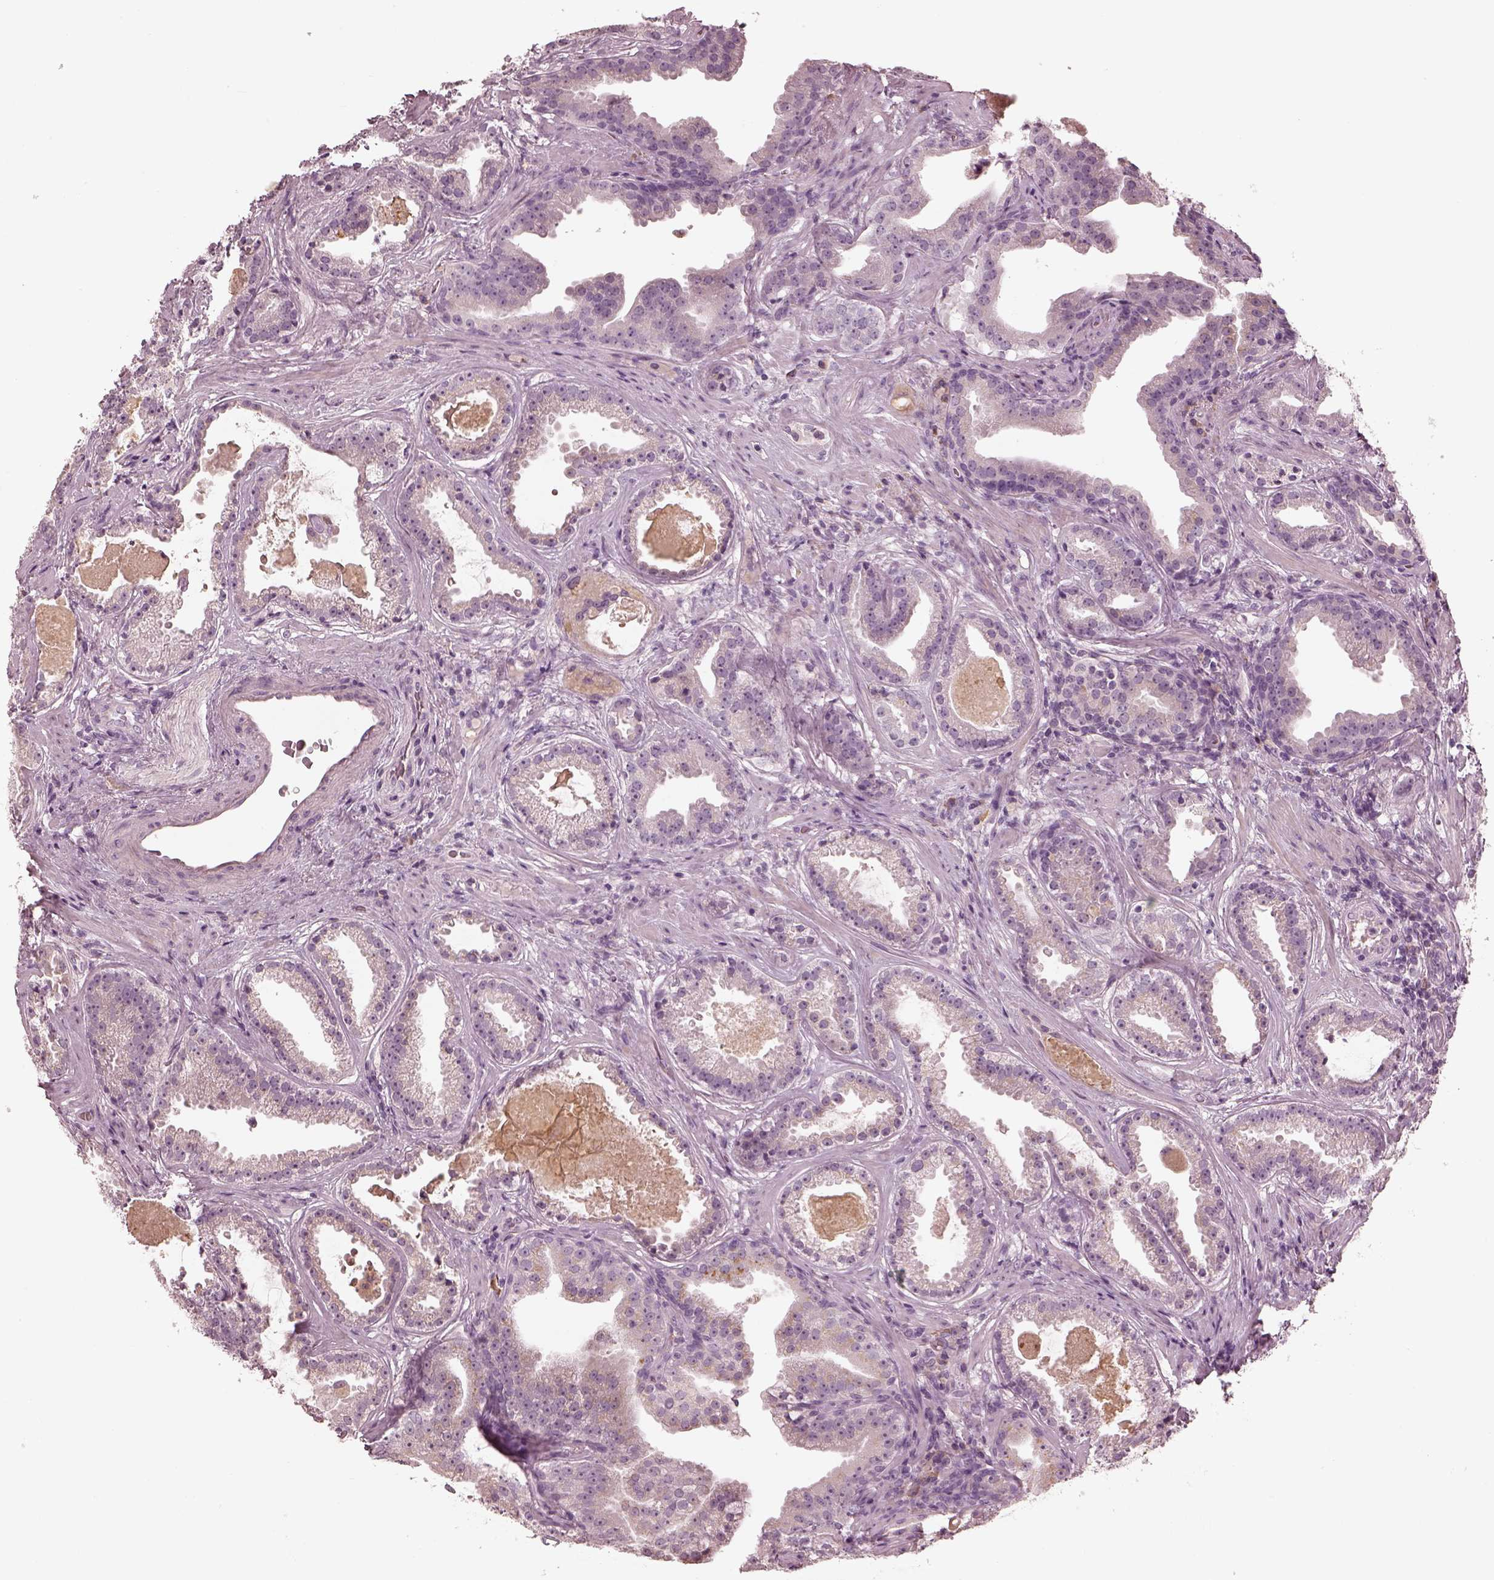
{"staining": {"intensity": "negative", "quantity": "none", "location": "none"}, "tissue": "prostate cancer", "cell_type": "Tumor cells", "image_type": "cancer", "snomed": [{"axis": "morphology", "description": "Adenocarcinoma, NOS"}, {"axis": "morphology", "description": "Adenocarcinoma, High grade"}, {"axis": "topography", "description": "Prostate"}], "caption": "Human adenocarcinoma (high-grade) (prostate) stained for a protein using IHC demonstrates no expression in tumor cells.", "gene": "MIA", "patient": {"sex": "male", "age": 64}}